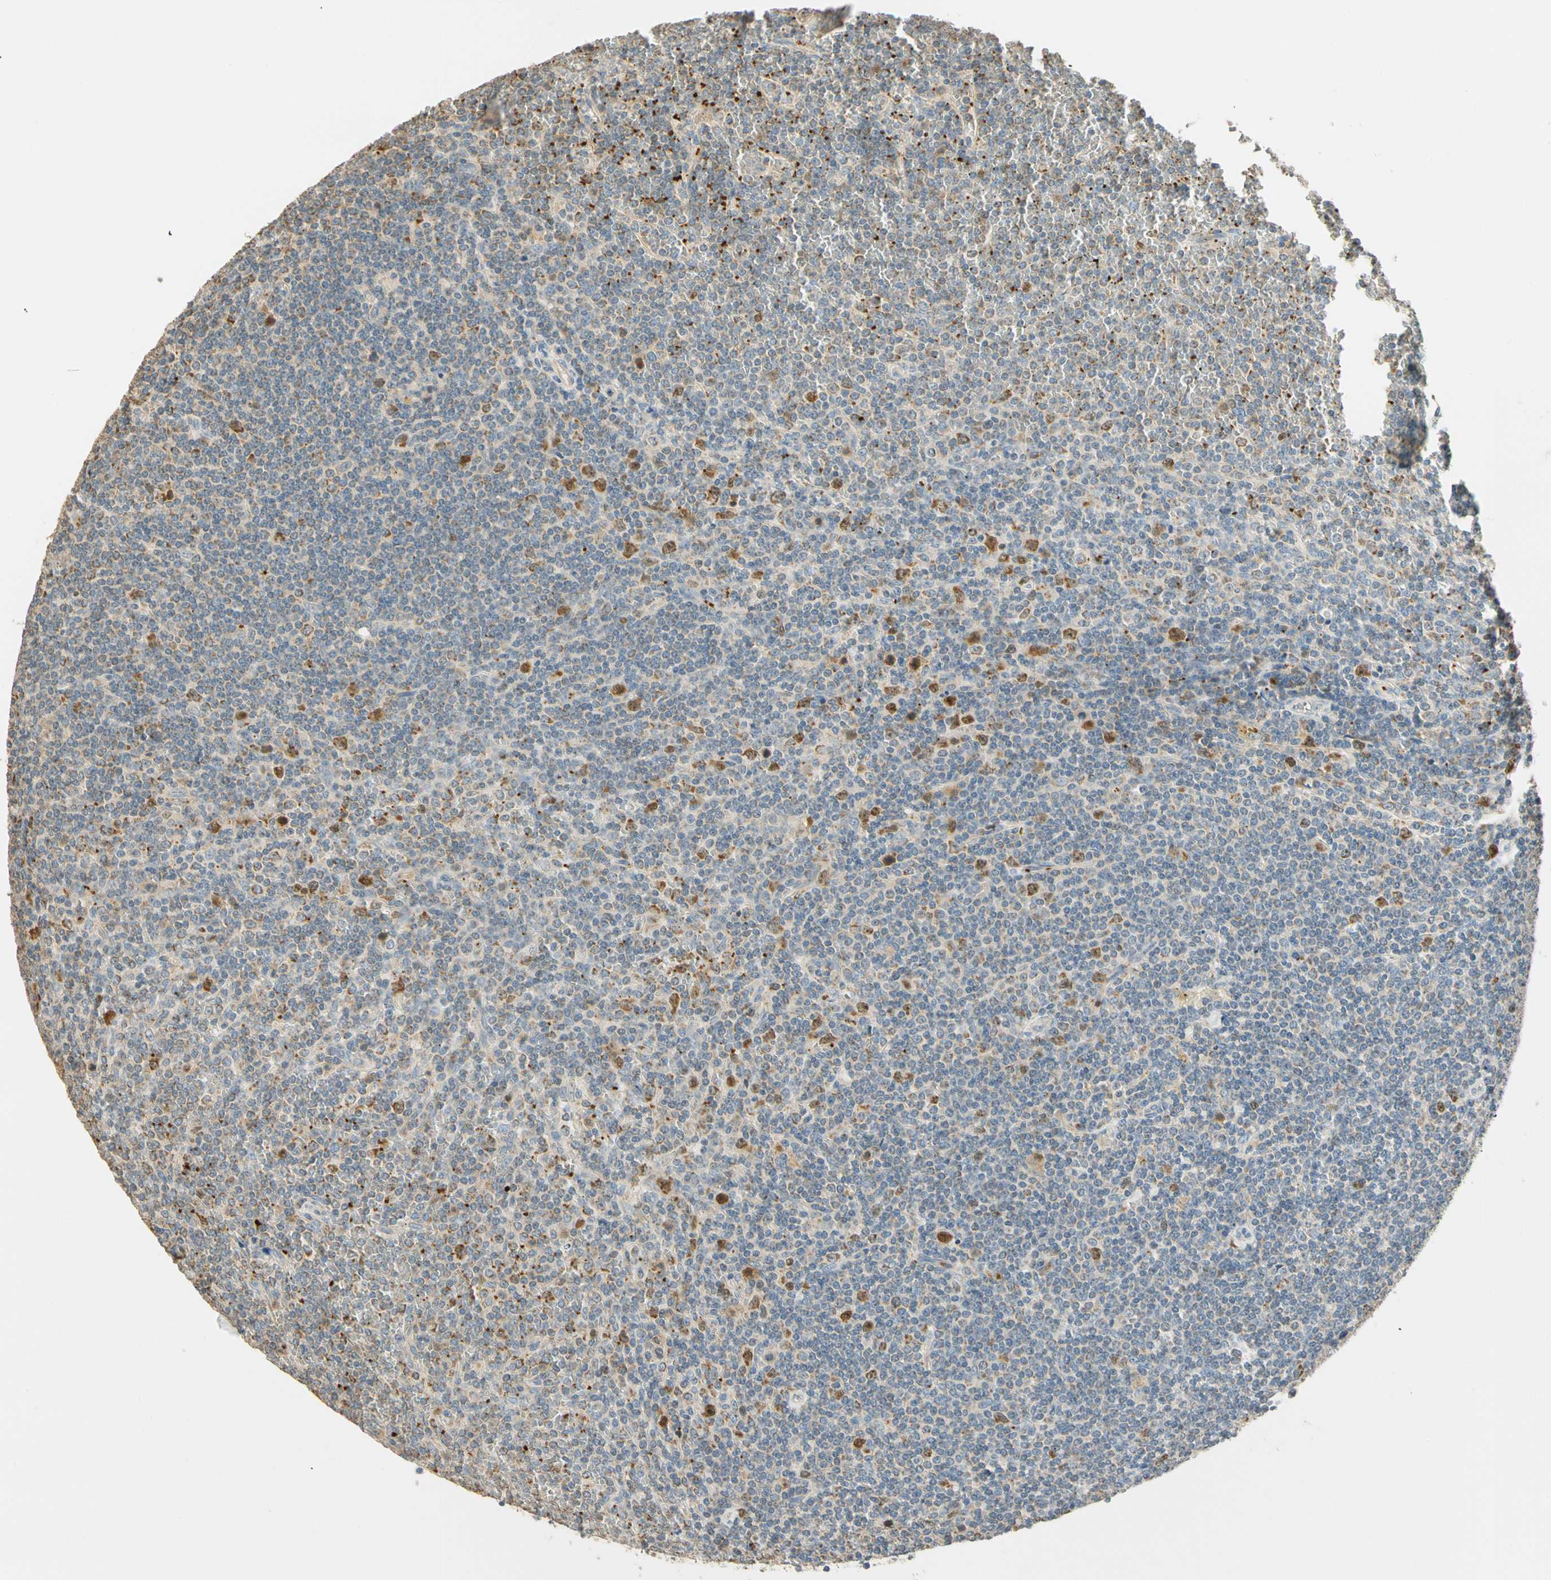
{"staining": {"intensity": "moderate", "quantity": "25%-75%", "location": "cytoplasmic/membranous,nuclear"}, "tissue": "lymphoma", "cell_type": "Tumor cells", "image_type": "cancer", "snomed": [{"axis": "morphology", "description": "Malignant lymphoma, non-Hodgkin's type, Low grade"}, {"axis": "topography", "description": "Spleen"}], "caption": "A photomicrograph of human low-grade malignant lymphoma, non-Hodgkin's type stained for a protein demonstrates moderate cytoplasmic/membranous and nuclear brown staining in tumor cells.", "gene": "RAD18", "patient": {"sex": "female", "age": 19}}